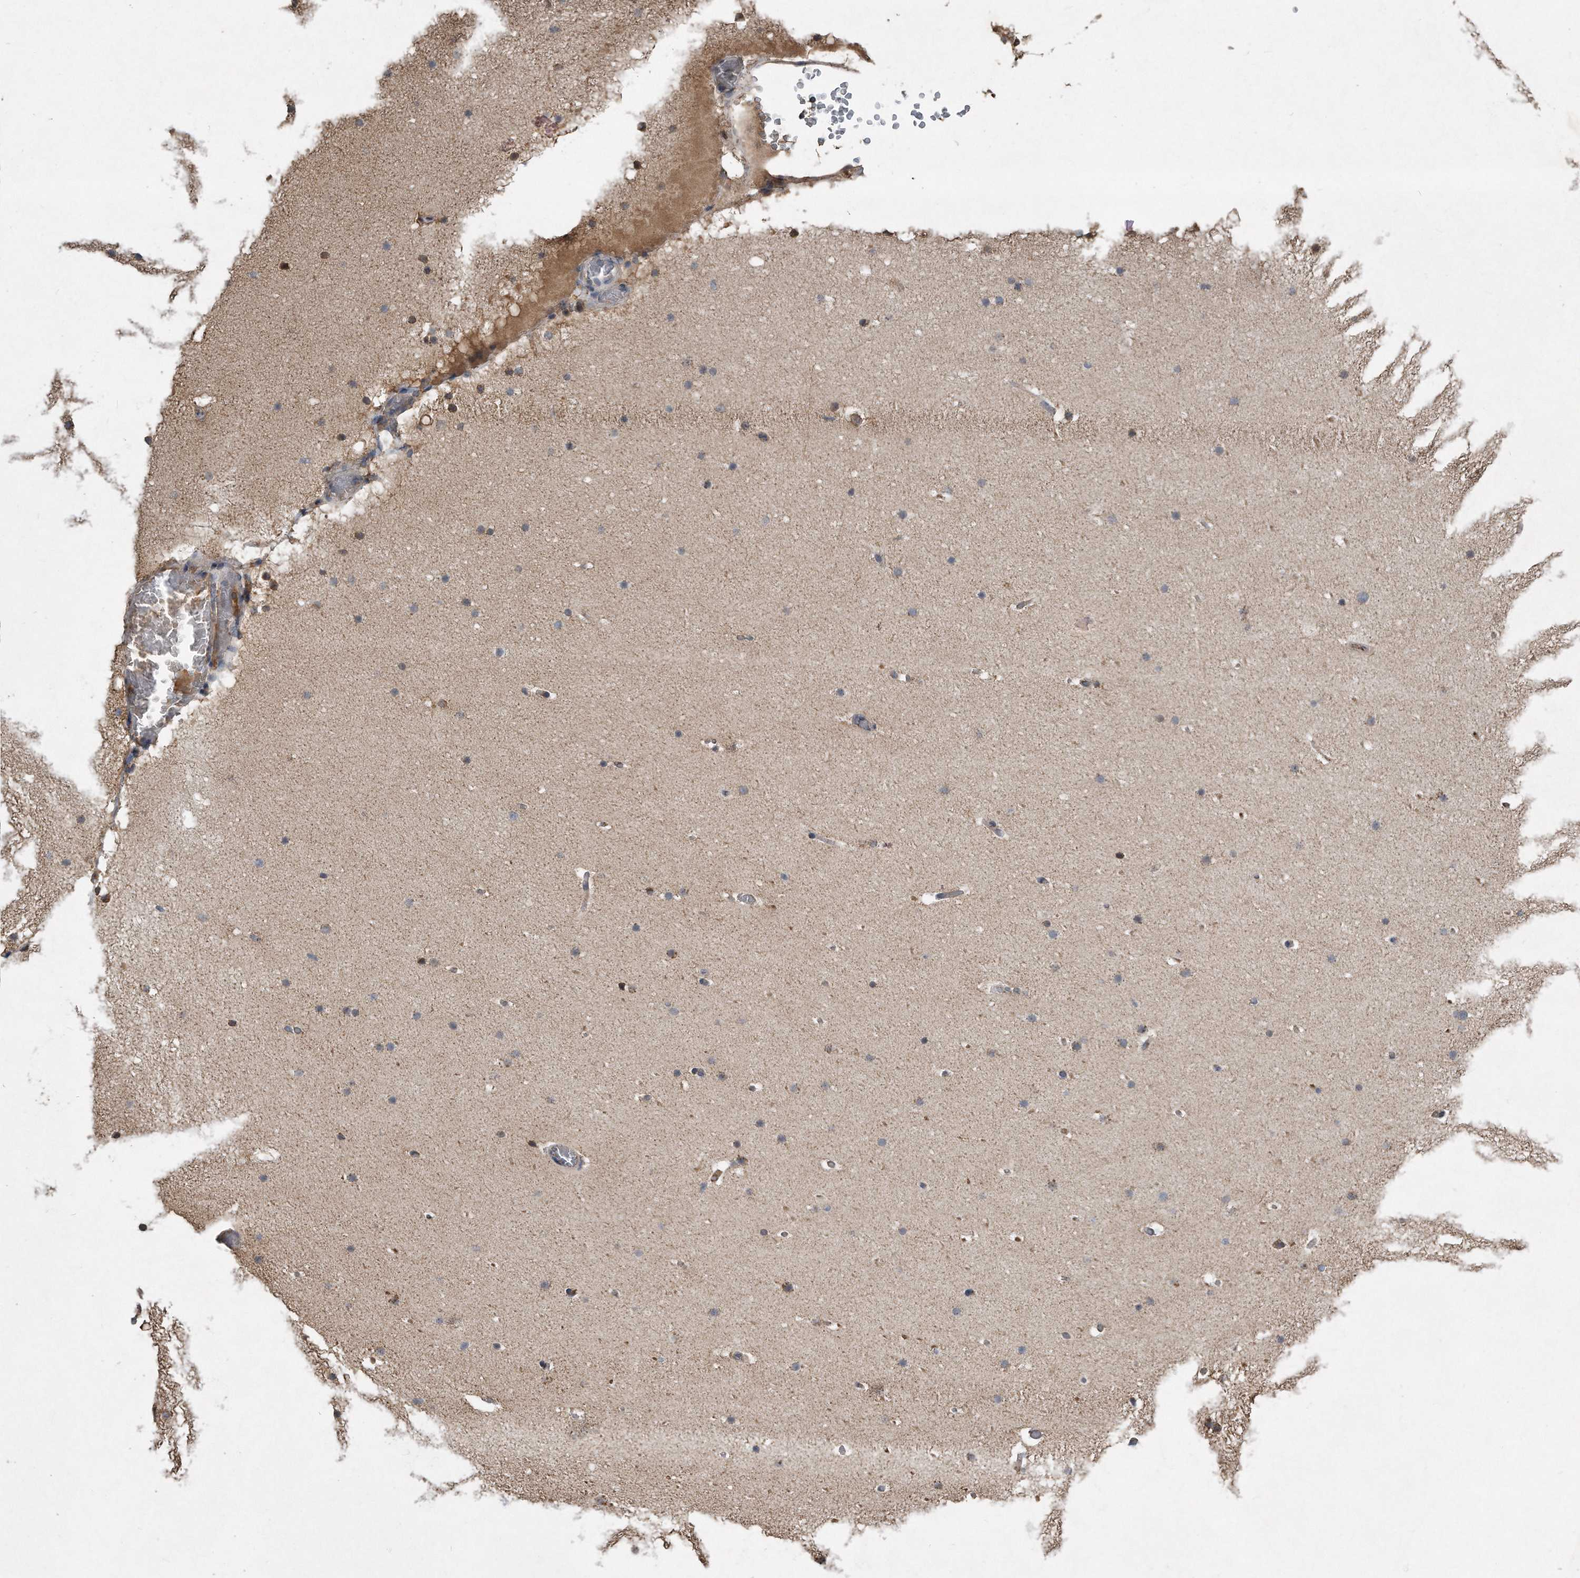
{"staining": {"intensity": "negative", "quantity": "none", "location": "none"}, "tissue": "cerebellum", "cell_type": "Cells in granular layer", "image_type": "normal", "snomed": [{"axis": "morphology", "description": "Normal tissue, NOS"}, {"axis": "topography", "description": "Cerebellum"}], "caption": "An IHC photomicrograph of benign cerebellum is shown. There is no staining in cells in granular layer of cerebellum. (Stains: DAB immunohistochemistry with hematoxylin counter stain, Microscopy: brightfield microscopy at high magnification).", "gene": "SDHA", "patient": {"sex": "male", "age": 57}}